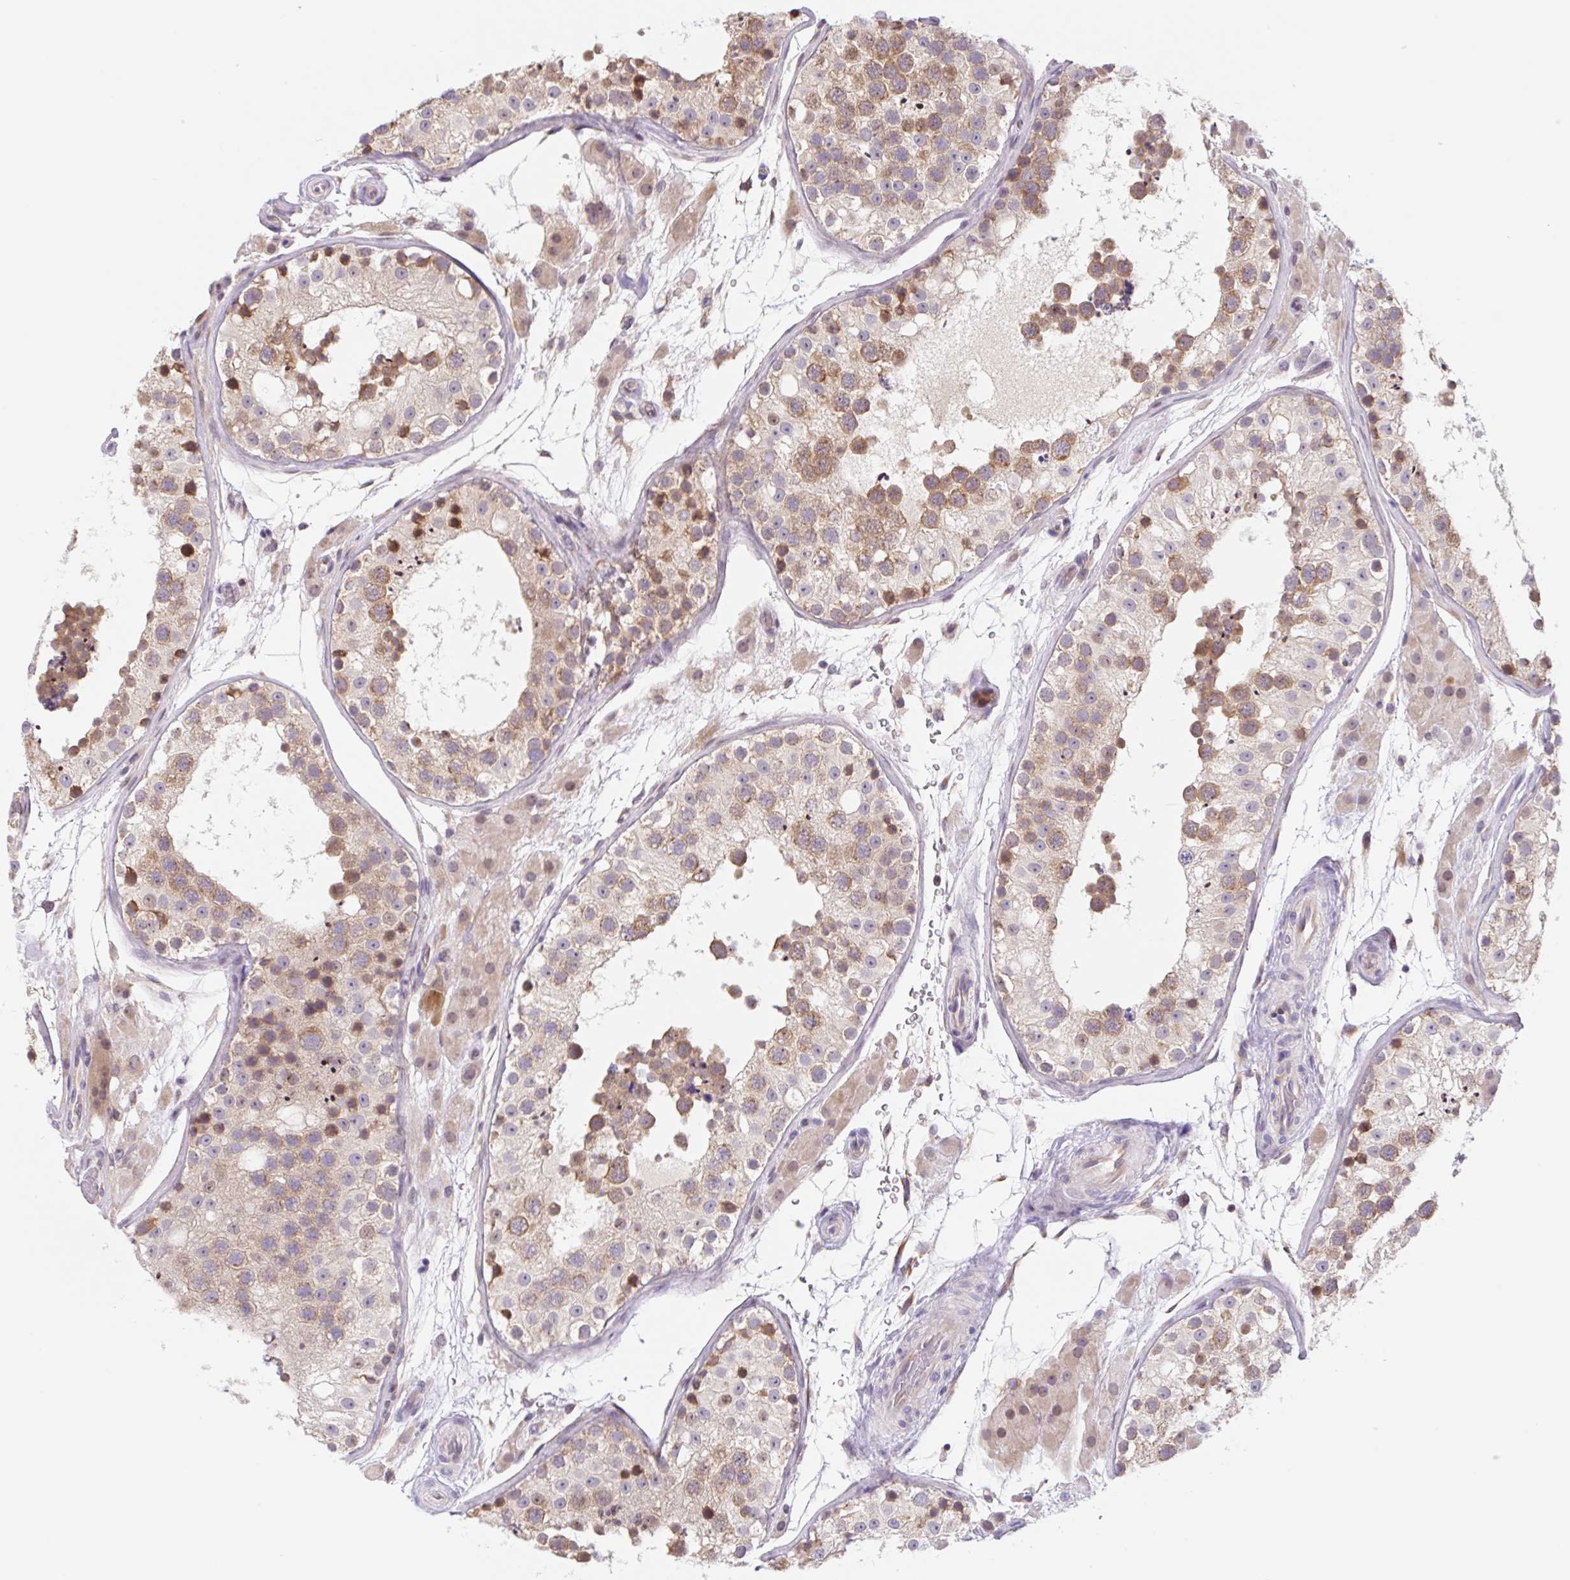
{"staining": {"intensity": "moderate", "quantity": ">75%", "location": "cytoplasmic/membranous"}, "tissue": "testis", "cell_type": "Cells in seminiferous ducts", "image_type": "normal", "snomed": [{"axis": "morphology", "description": "Normal tissue, NOS"}, {"axis": "topography", "description": "Testis"}], "caption": "IHC (DAB) staining of benign human testis exhibits moderate cytoplasmic/membranous protein positivity in about >75% of cells in seminiferous ducts.", "gene": "TBPL2", "patient": {"sex": "male", "age": 26}}